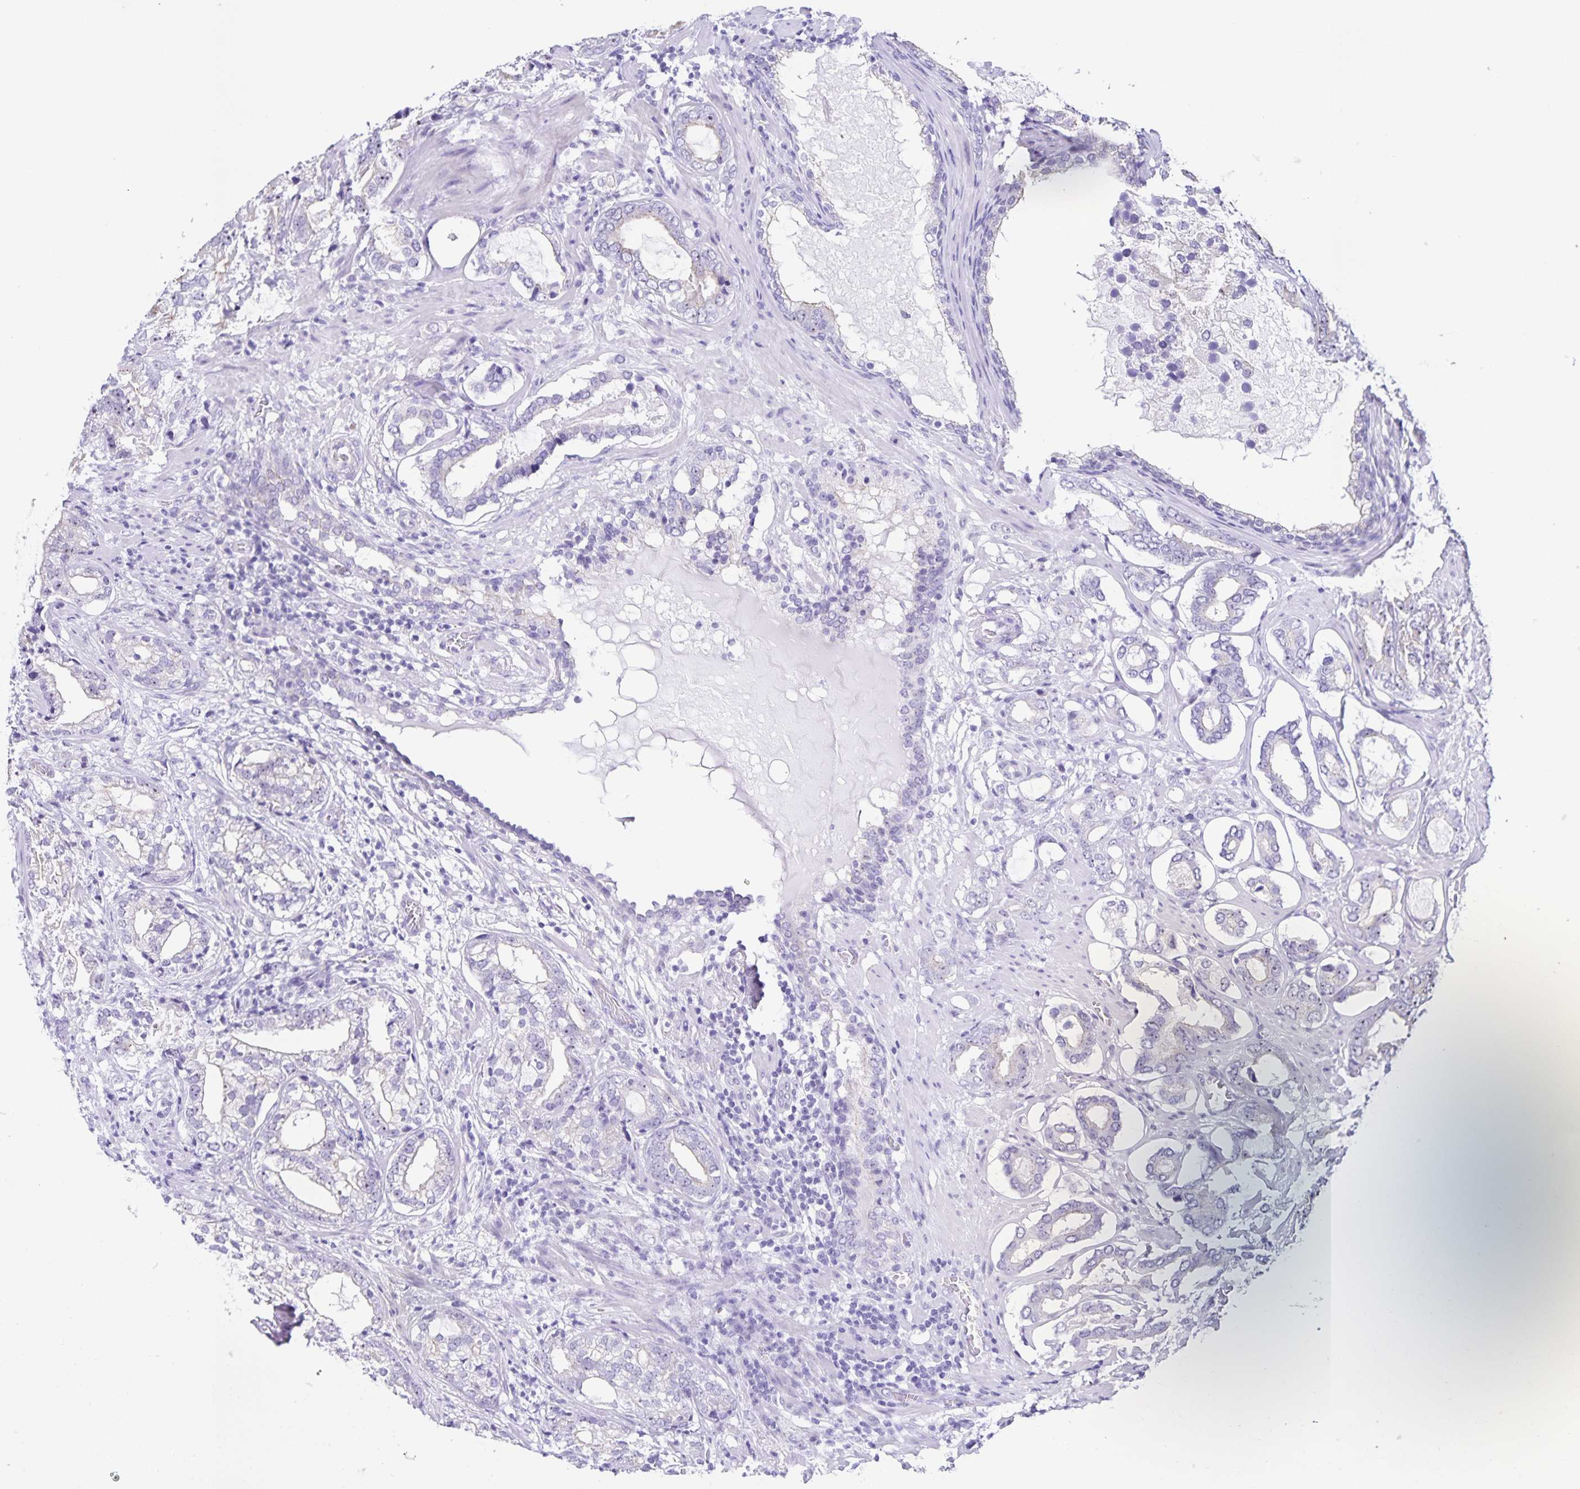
{"staining": {"intensity": "negative", "quantity": "none", "location": "none"}, "tissue": "prostate cancer", "cell_type": "Tumor cells", "image_type": "cancer", "snomed": [{"axis": "morphology", "description": "Adenocarcinoma, High grade"}, {"axis": "topography", "description": "Prostate"}], "caption": "The histopathology image exhibits no staining of tumor cells in adenocarcinoma (high-grade) (prostate).", "gene": "FAM170A", "patient": {"sex": "male", "age": 75}}